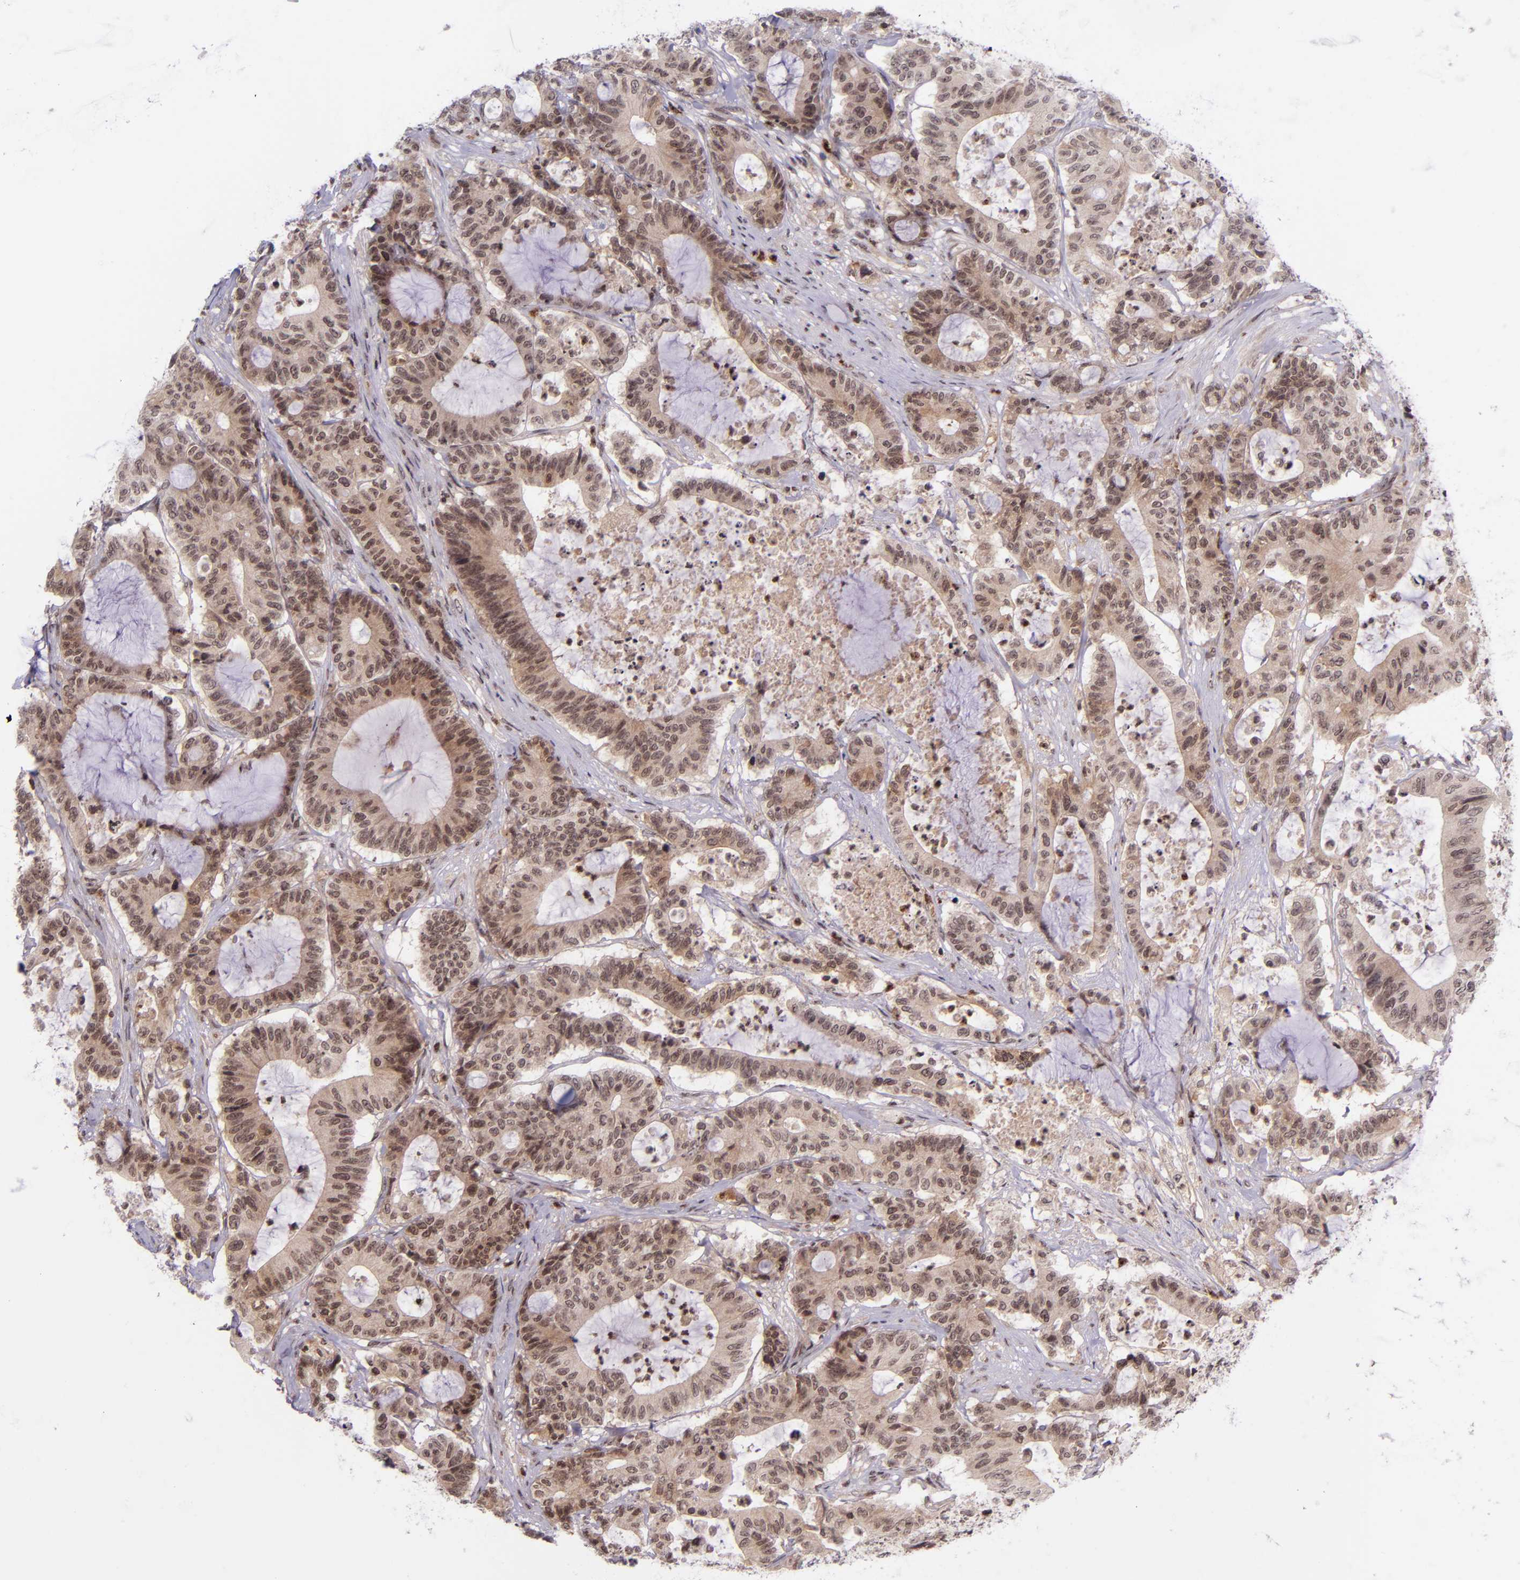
{"staining": {"intensity": "moderate", "quantity": ">75%", "location": "cytoplasmic/membranous"}, "tissue": "colorectal cancer", "cell_type": "Tumor cells", "image_type": "cancer", "snomed": [{"axis": "morphology", "description": "Adenocarcinoma, NOS"}, {"axis": "topography", "description": "Colon"}], "caption": "Immunohistochemical staining of human colorectal adenocarcinoma shows moderate cytoplasmic/membranous protein positivity in about >75% of tumor cells. (Stains: DAB (3,3'-diaminobenzidine) in brown, nuclei in blue, Microscopy: brightfield microscopy at high magnification).", "gene": "SELL", "patient": {"sex": "female", "age": 84}}